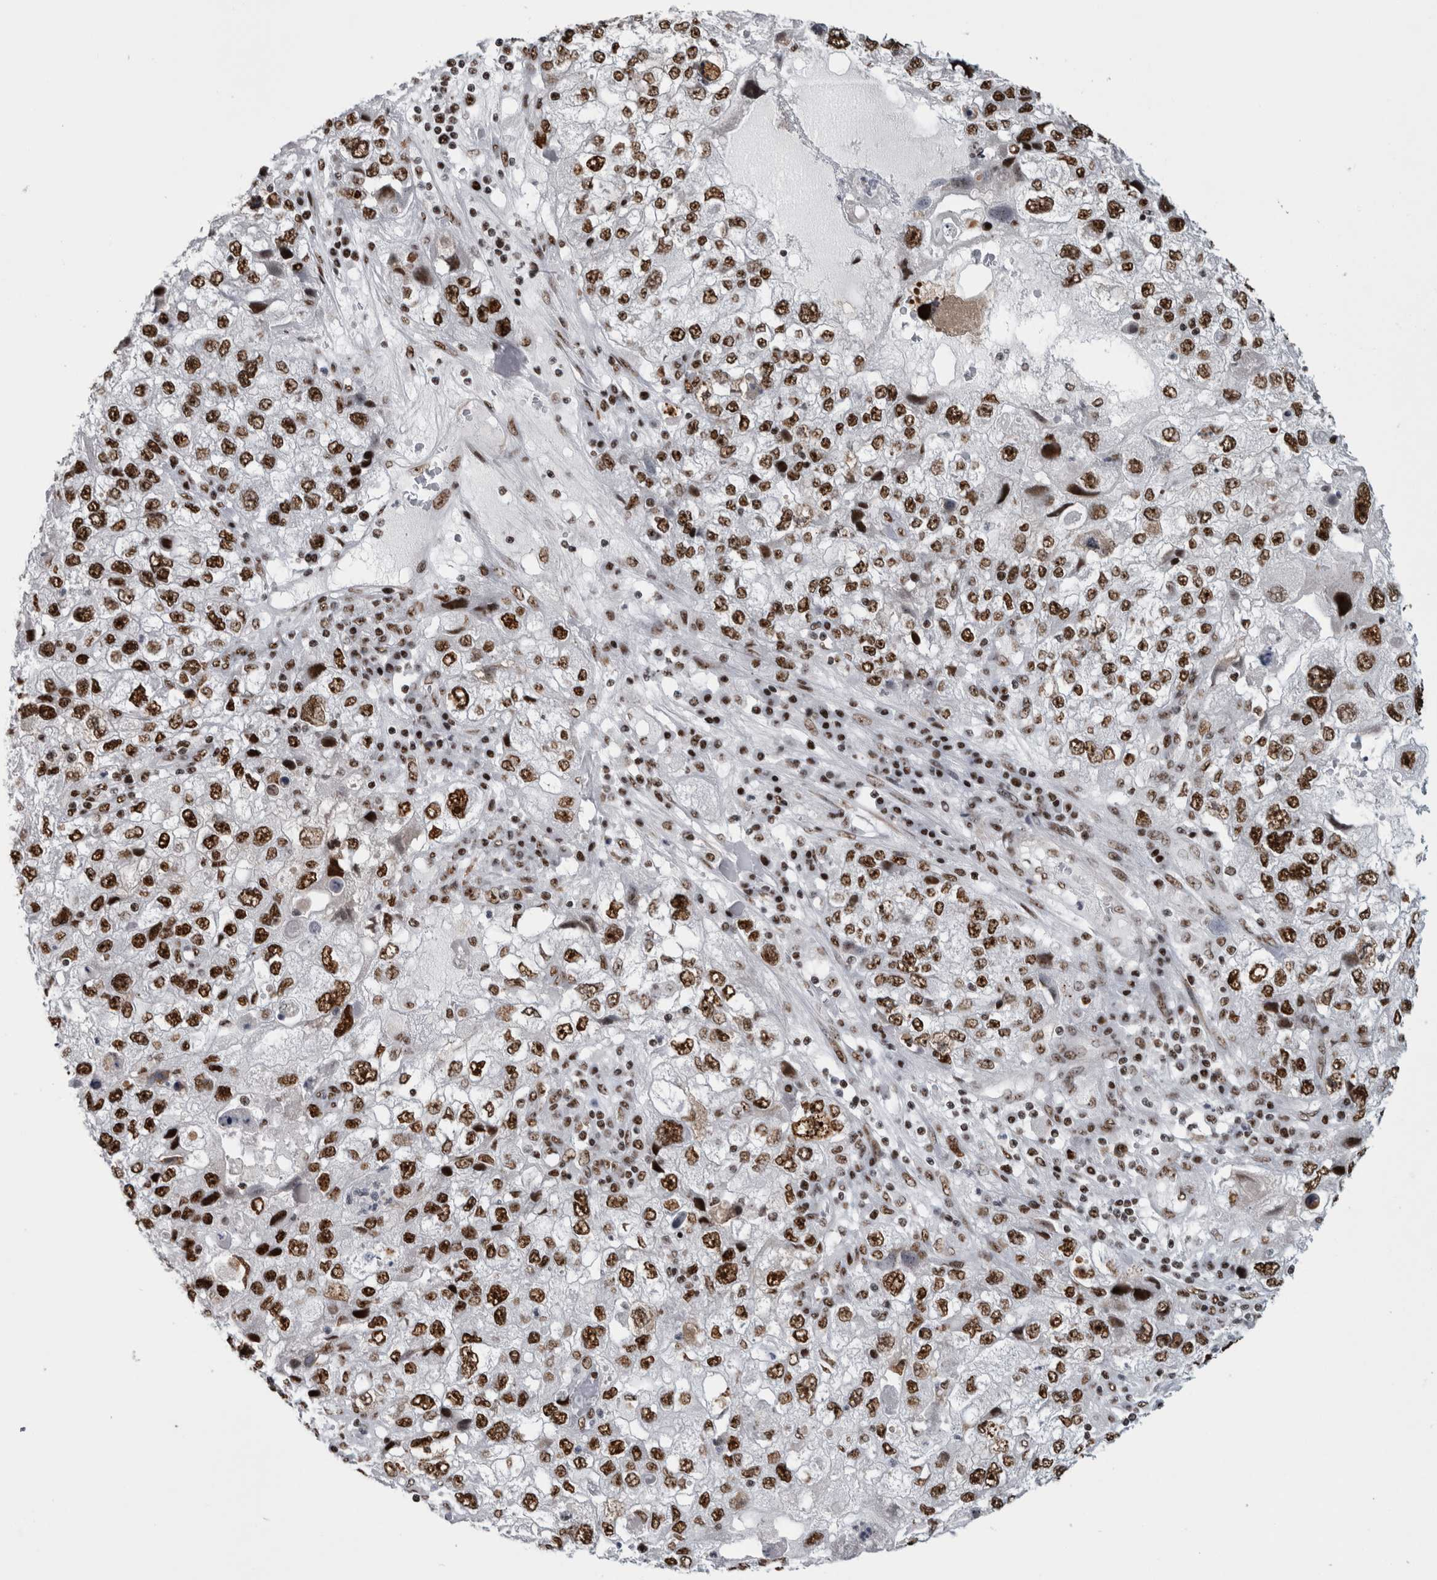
{"staining": {"intensity": "strong", "quantity": ">75%", "location": "nuclear"}, "tissue": "endometrial cancer", "cell_type": "Tumor cells", "image_type": "cancer", "snomed": [{"axis": "morphology", "description": "Adenocarcinoma, NOS"}, {"axis": "topography", "description": "Endometrium"}], "caption": "A brown stain labels strong nuclear staining of a protein in endometrial adenocarcinoma tumor cells.", "gene": "NCL", "patient": {"sex": "female", "age": 49}}